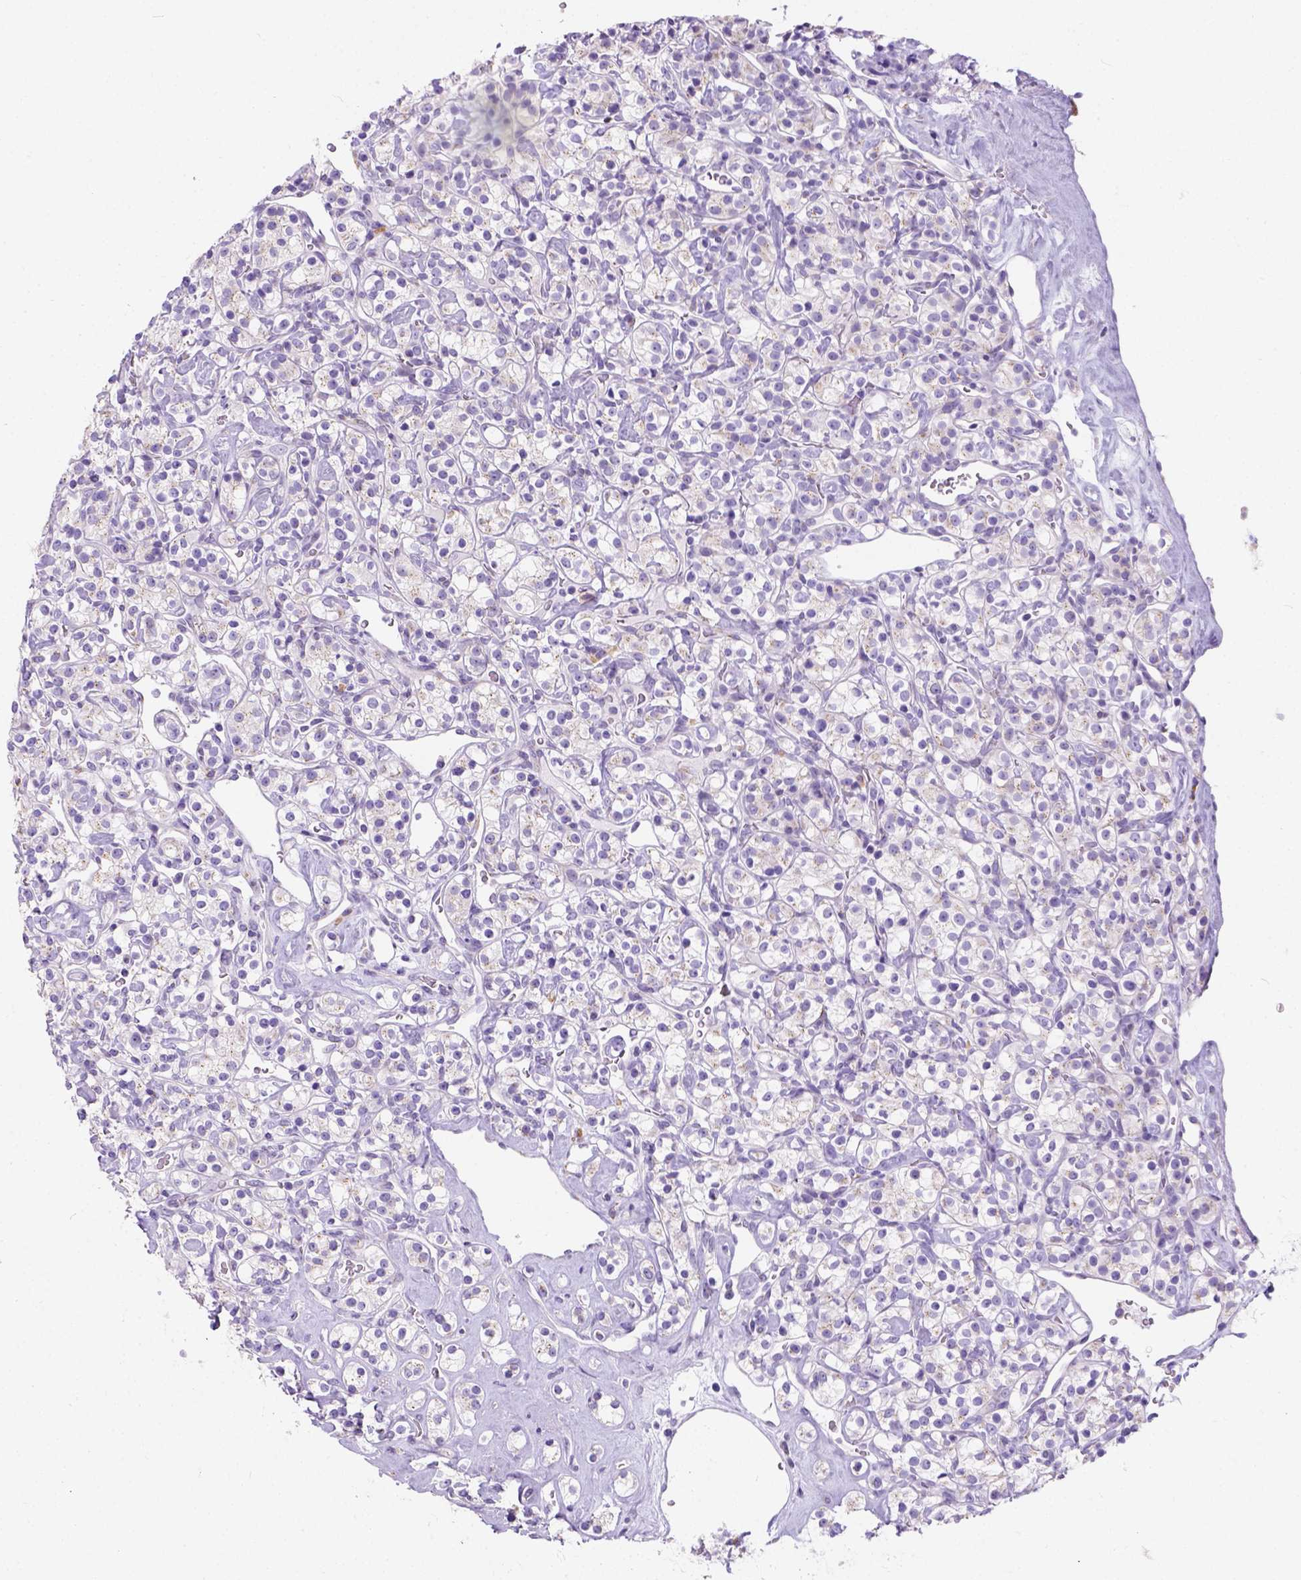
{"staining": {"intensity": "weak", "quantity": ">75%", "location": "cytoplasmic/membranous"}, "tissue": "renal cancer", "cell_type": "Tumor cells", "image_type": "cancer", "snomed": [{"axis": "morphology", "description": "Adenocarcinoma, NOS"}, {"axis": "topography", "description": "Kidney"}], "caption": "Weak cytoplasmic/membranous positivity for a protein is appreciated in approximately >75% of tumor cells of renal adenocarcinoma using IHC.", "gene": "PHF7", "patient": {"sex": "male", "age": 77}}